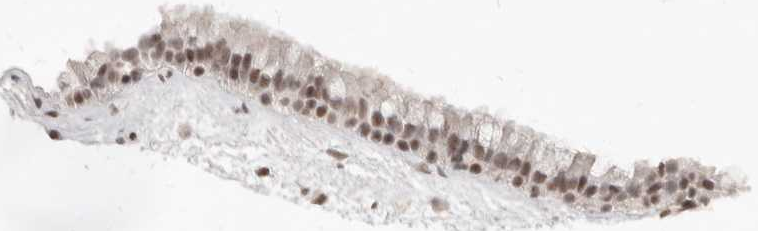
{"staining": {"intensity": "moderate", "quantity": ">75%", "location": "nuclear"}, "tissue": "nasopharynx", "cell_type": "Respiratory epithelial cells", "image_type": "normal", "snomed": [{"axis": "morphology", "description": "Normal tissue, NOS"}, {"axis": "morphology", "description": "Inflammation, NOS"}, {"axis": "topography", "description": "Nasopharynx"}], "caption": "A photomicrograph showing moderate nuclear positivity in approximately >75% of respiratory epithelial cells in benign nasopharynx, as visualized by brown immunohistochemical staining.", "gene": "GABPA", "patient": {"sex": "male", "age": 48}}